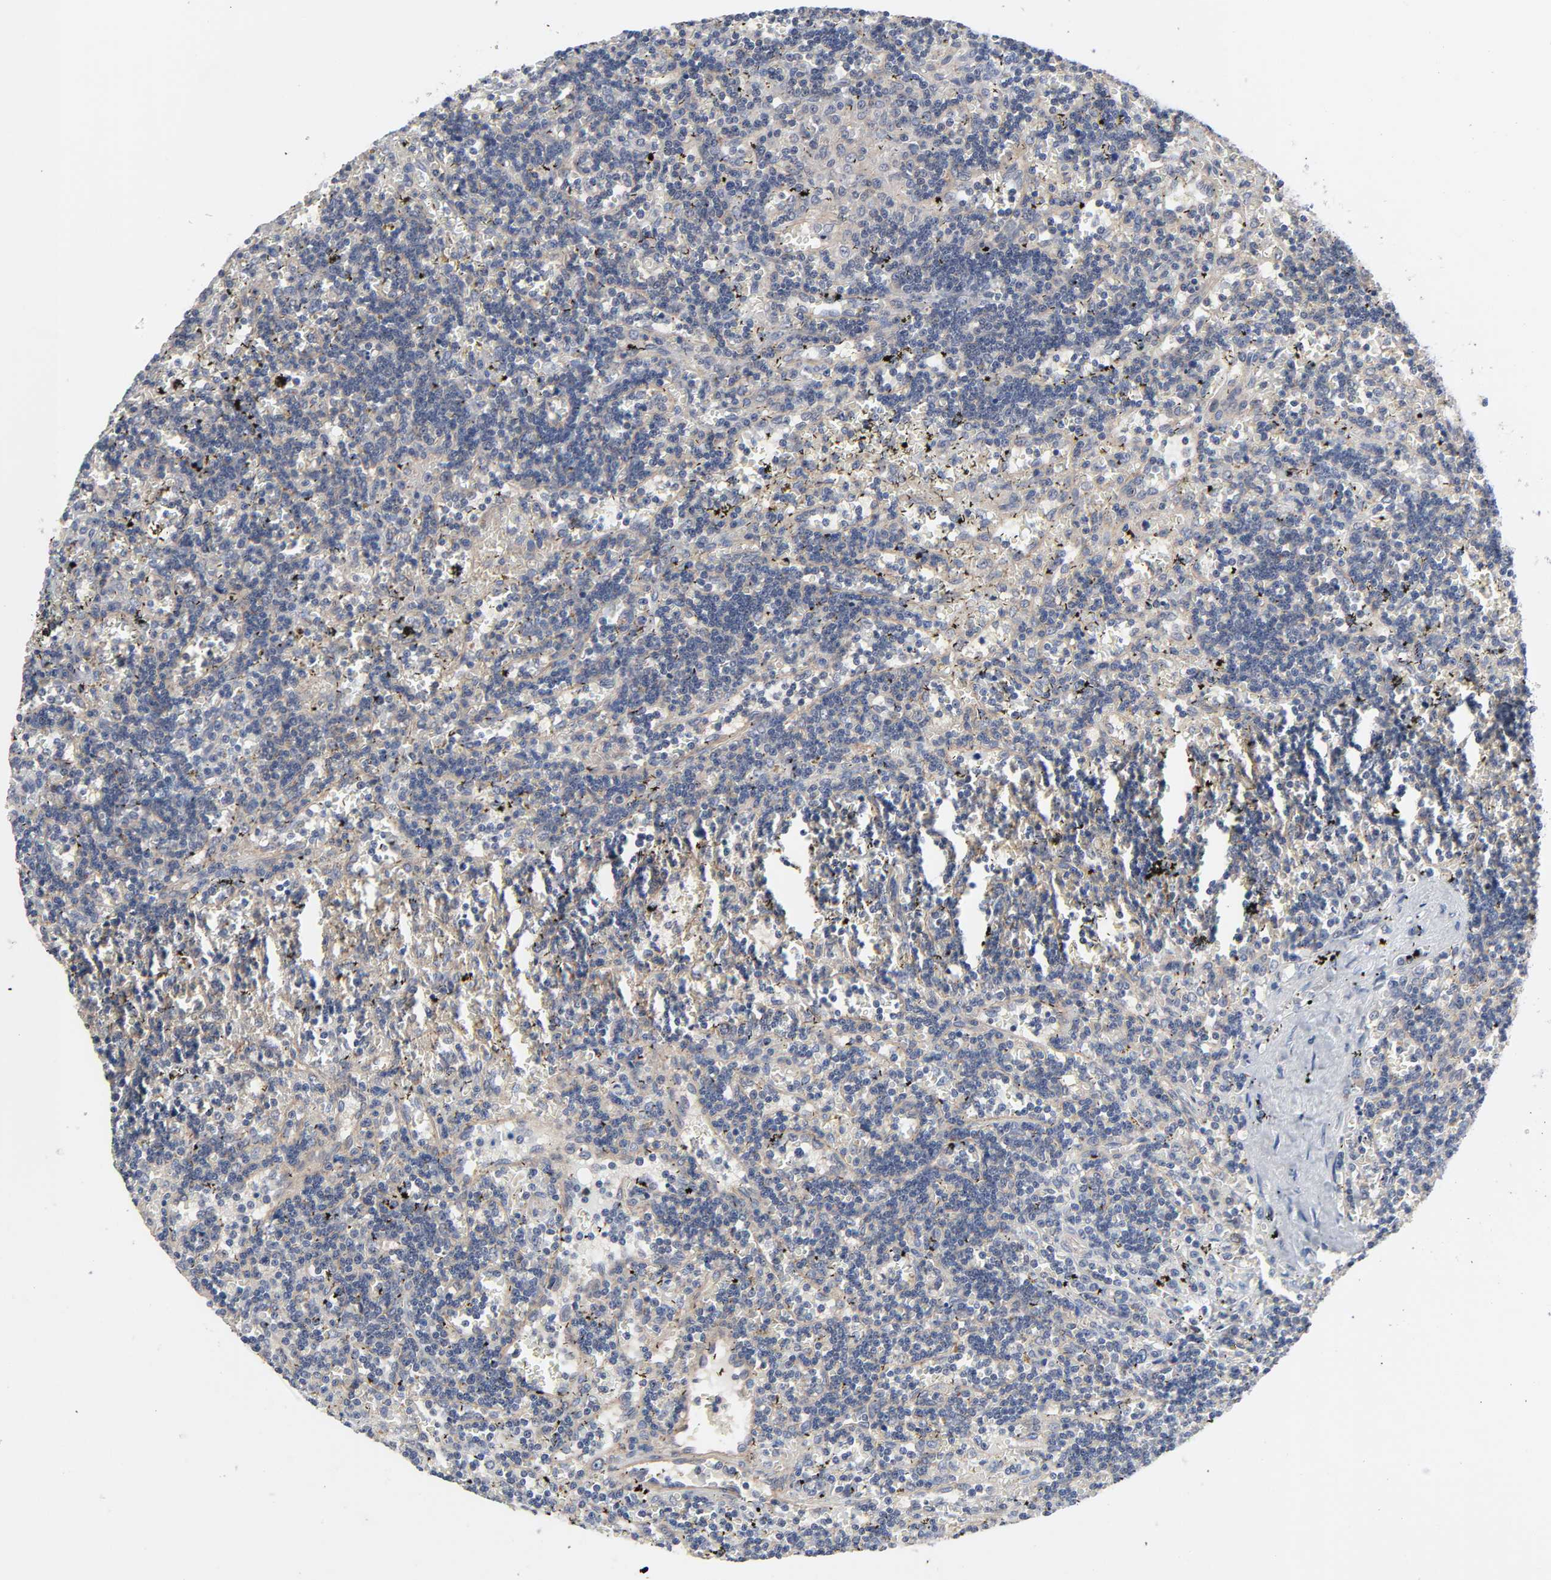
{"staining": {"intensity": "weak", "quantity": "<25%", "location": "cytoplasmic/membranous"}, "tissue": "lymphoma", "cell_type": "Tumor cells", "image_type": "cancer", "snomed": [{"axis": "morphology", "description": "Malignant lymphoma, non-Hodgkin's type, Low grade"}, {"axis": "topography", "description": "Spleen"}], "caption": "Malignant lymphoma, non-Hodgkin's type (low-grade) was stained to show a protein in brown. There is no significant staining in tumor cells.", "gene": "DDX10", "patient": {"sex": "male", "age": 60}}